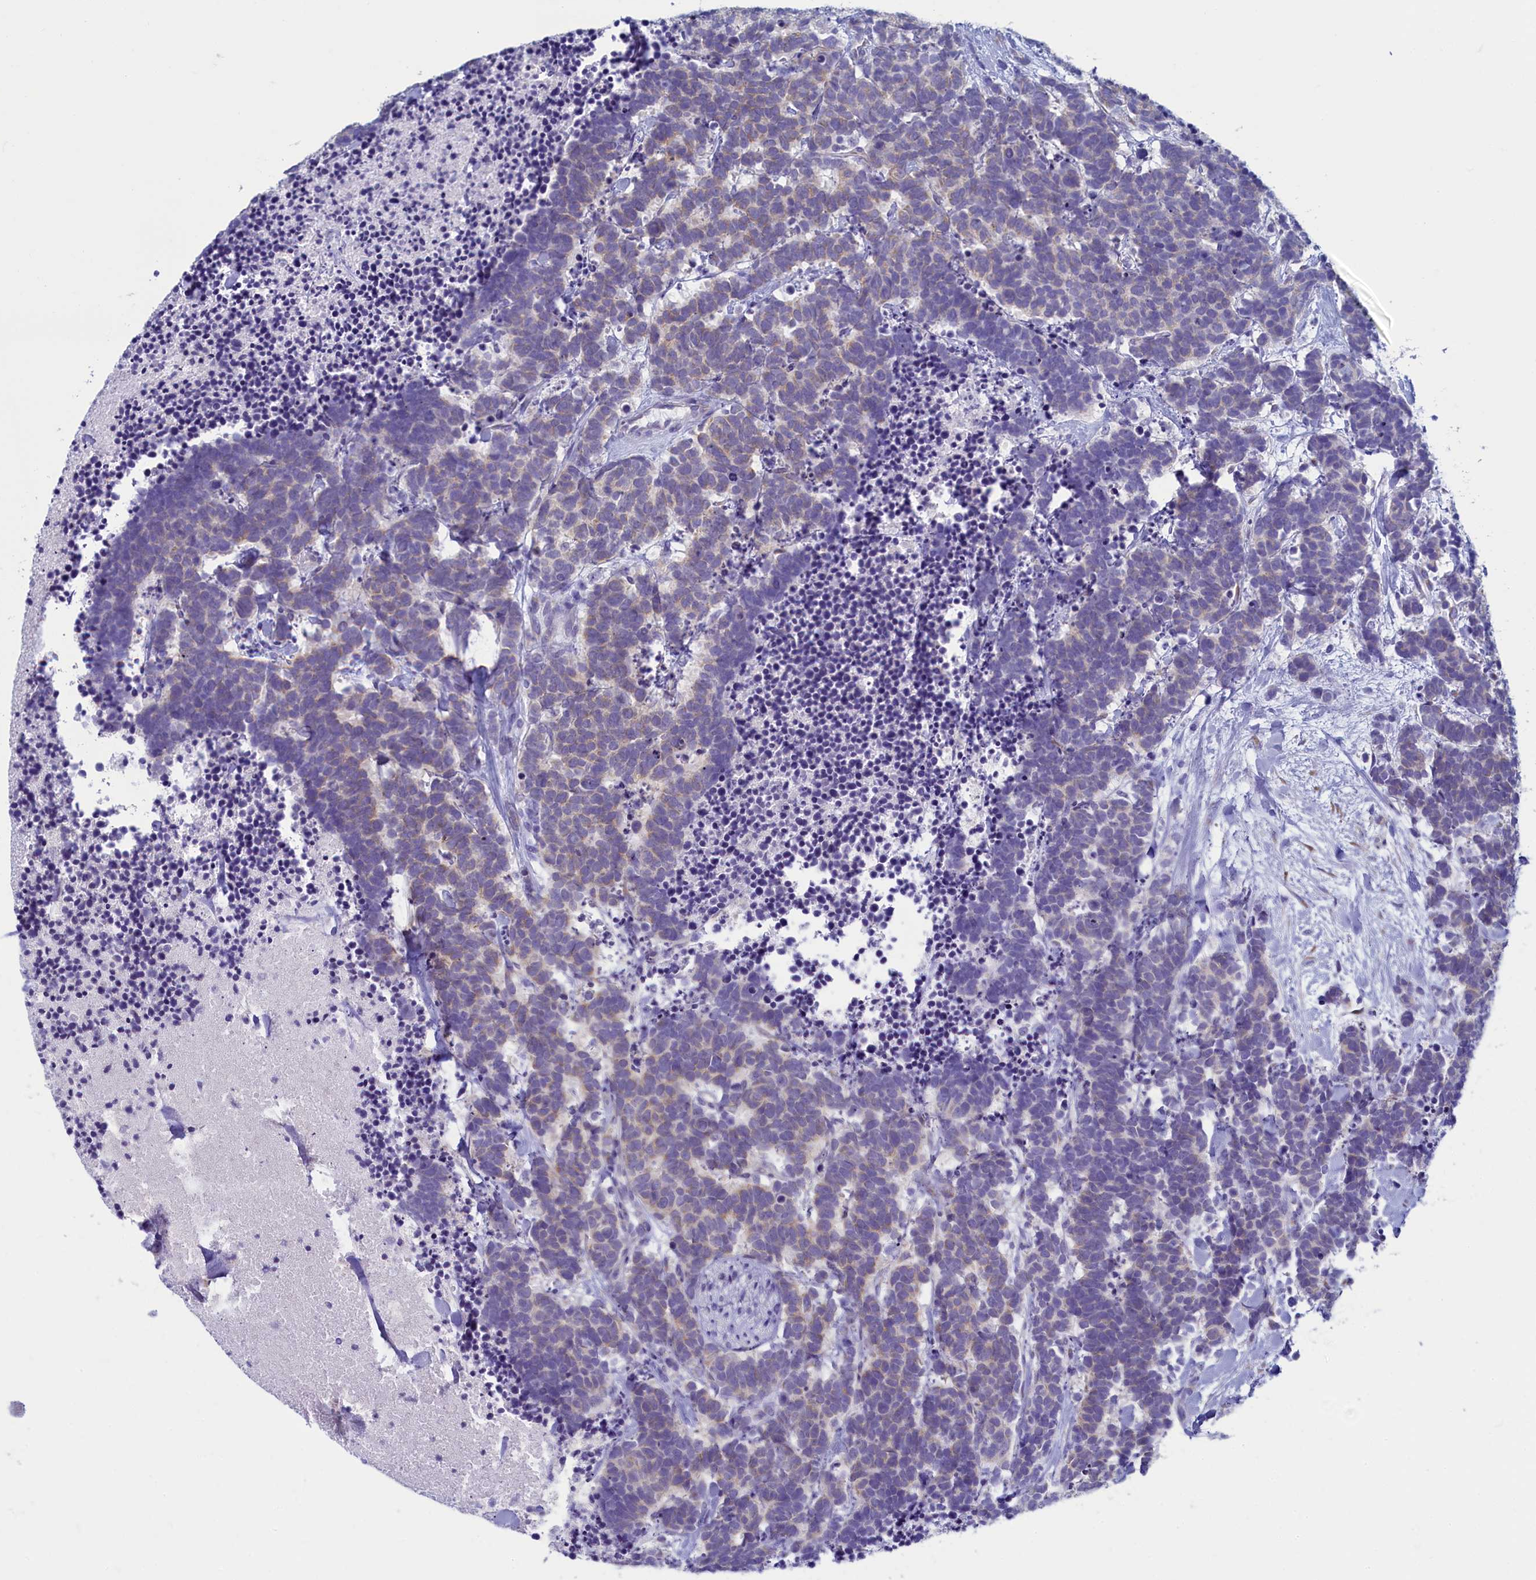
{"staining": {"intensity": "weak", "quantity": "25%-75%", "location": "cytoplasmic/membranous"}, "tissue": "carcinoid", "cell_type": "Tumor cells", "image_type": "cancer", "snomed": [{"axis": "morphology", "description": "Carcinoma, NOS"}, {"axis": "morphology", "description": "Carcinoid, malignant, NOS"}, {"axis": "topography", "description": "Prostate"}], "caption": "Immunohistochemical staining of carcinoma demonstrates weak cytoplasmic/membranous protein expression in approximately 25%-75% of tumor cells. (DAB (3,3'-diaminobenzidine) = brown stain, brightfield microscopy at high magnification).", "gene": "SKA3", "patient": {"sex": "male", "age": 57}}